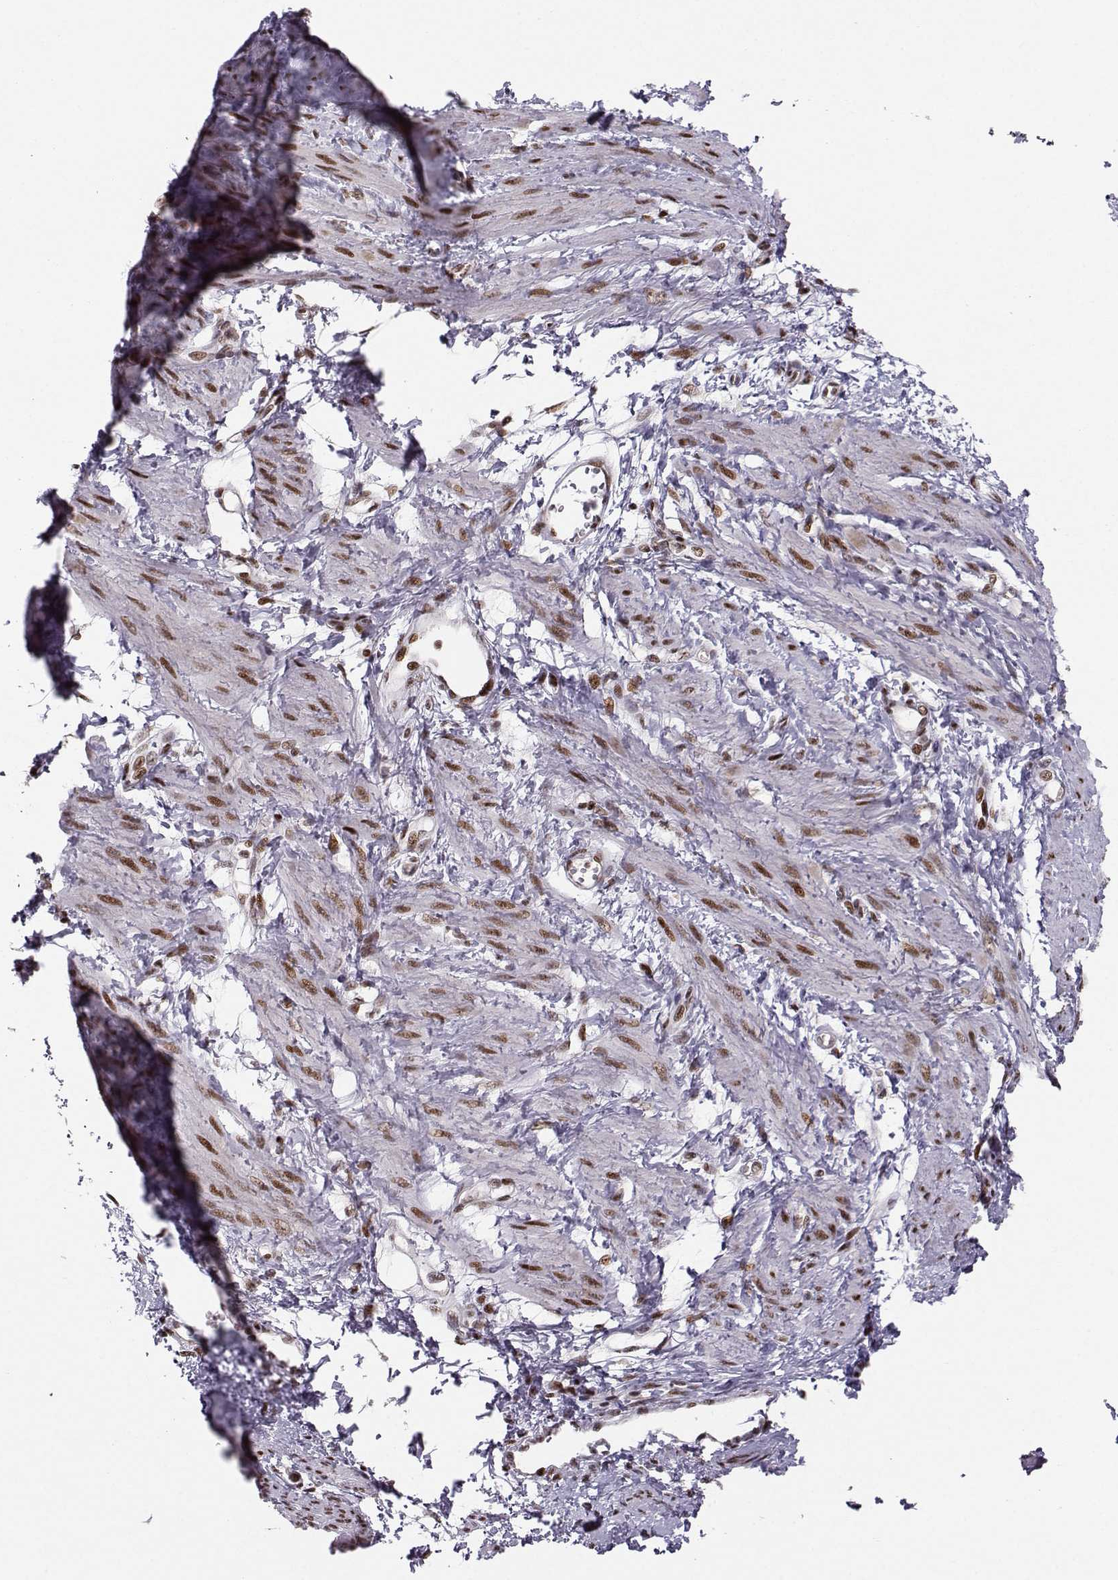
{"staining": {"intensity": "strong", "quantity": ">75%", "location": "nuclear"}, "tissue": "smooth muscle", "cell_type": "Smooth muscle cells", "image_type": "normal", "snomed": [{"axis": "morphology", "description": "Normal tissue, NOS"}, {"axis": "topography", "description": "Smooth muscle"}, {"axis": "topography", "description": "Uterus"}], "caption": "This image shows immunohistochemistry (IHC) staining of benign human smooth muscle, with high strong nuclear positivity in about >75% of smooth muscle cells.", "gene": "SNAPC2", "patient": {"sex": "female", "age": 39}}